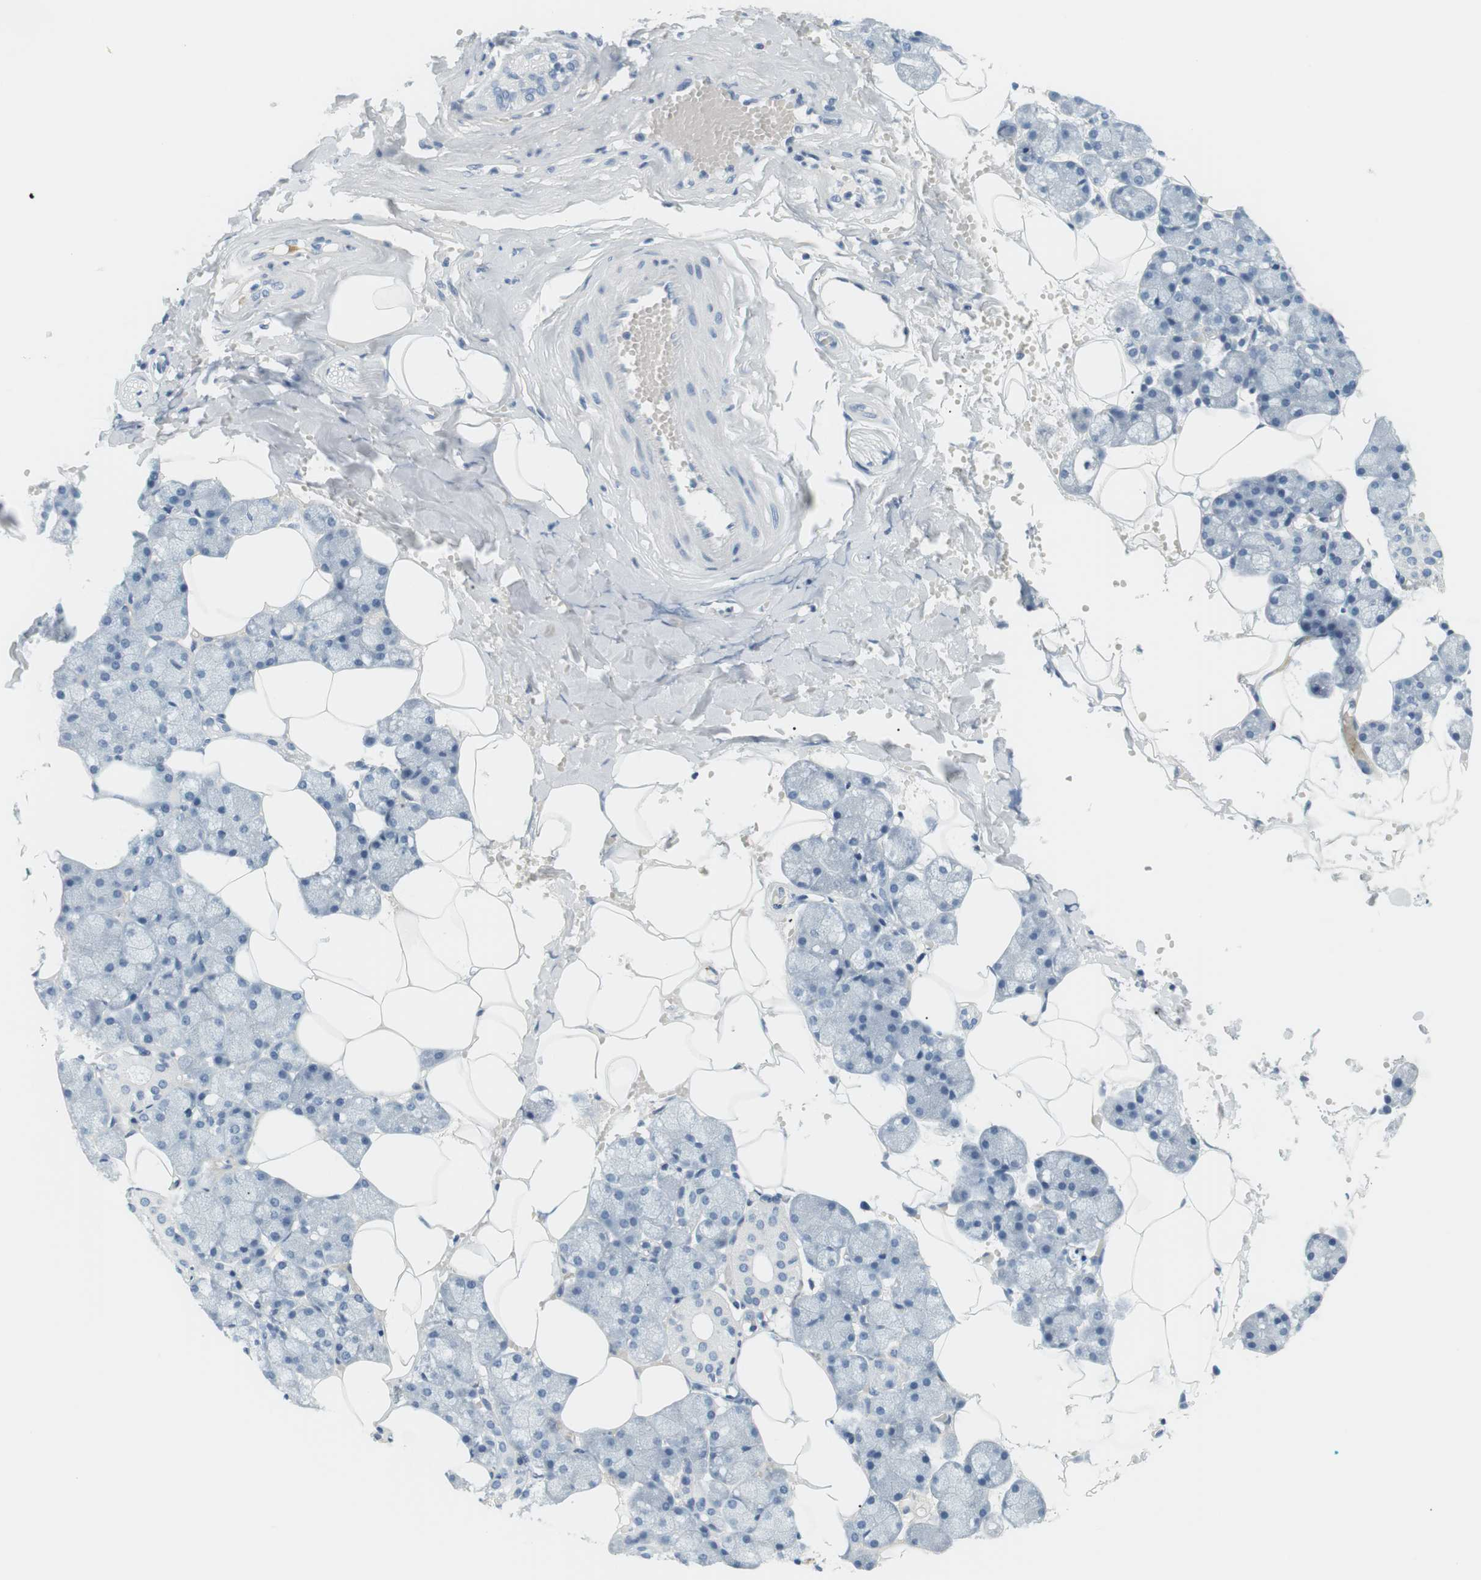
{"staining": {"intensity": "negative", "quantity": "none", "location": "none"}, "tissue": "salivary gland", "cell_type": "Glandular cells", "image_type": "normal", "snomed": [{"axis": "morphology", "description": "Normal tissue, NOS"}, {"axis": "topography", "description": "Salivary gland"}], "caption": "The photomicrograph shows no staining of glandular cells in normal salivary gland. The staining is performed using DAB brown chromogen with nuclei counter-stained in using hematoxylin.", "gene": "APOB", "patient": {"sex": "male", "age": 62}}